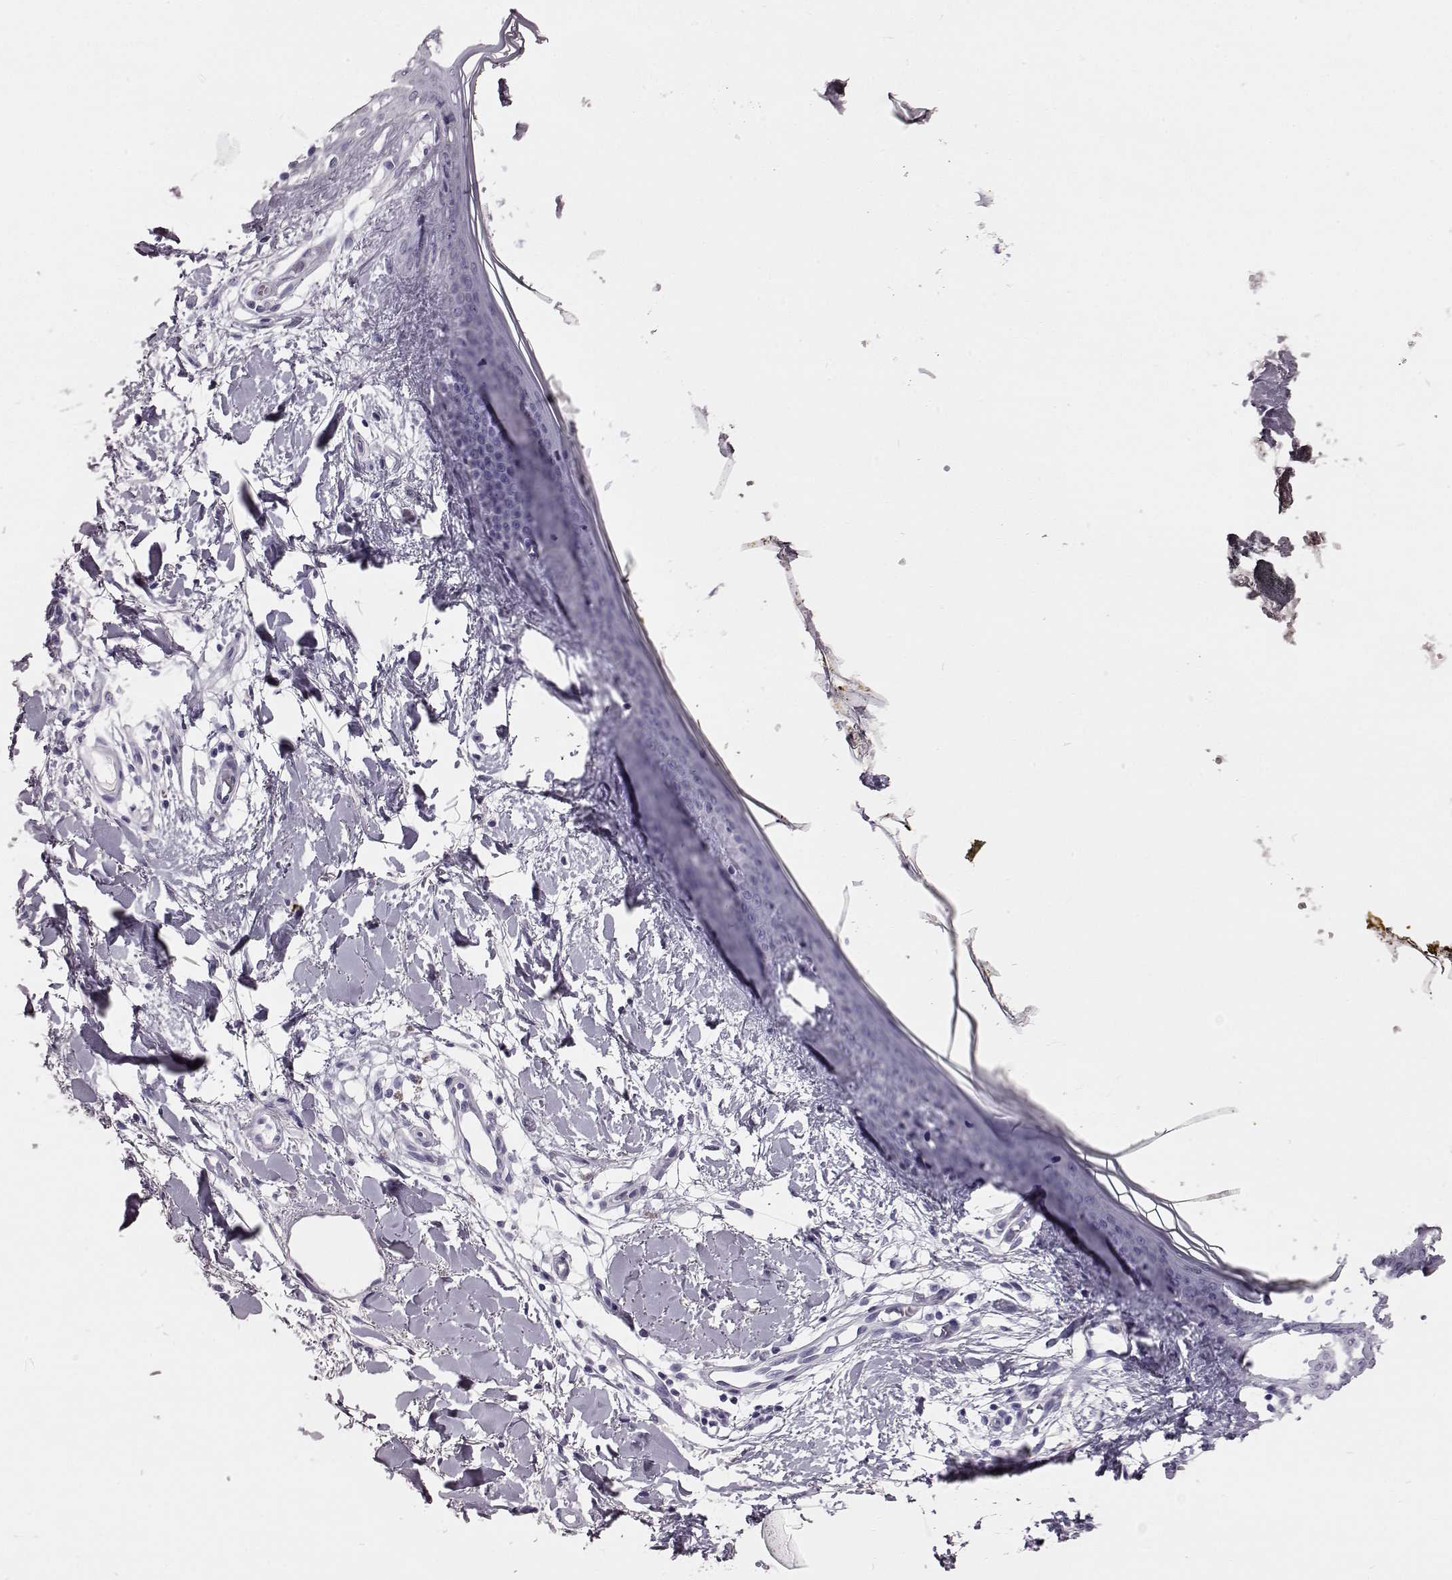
{"staining": {"intensity": "negative", "quantity": "none", "location": "none"}, "tissue": "skin", "cell_type": "Fibroblasts", "image_type": "normal", "snomed": [{"axis": "morphology", "description": "Normal tissue, NOS"}, {"axis": "topography", "description": "Skin"}], "caption": "High power microscopy histopathology image of an IHC photomicrograph of unremarkable skin, revealing no significant expression in fibroblasts. (DAB immunohistochemistry (IHC) visualized using brightfield microscopy, high magnification).", "gene": "FUT4", "patient": {"sex": "female", "age": 34}}